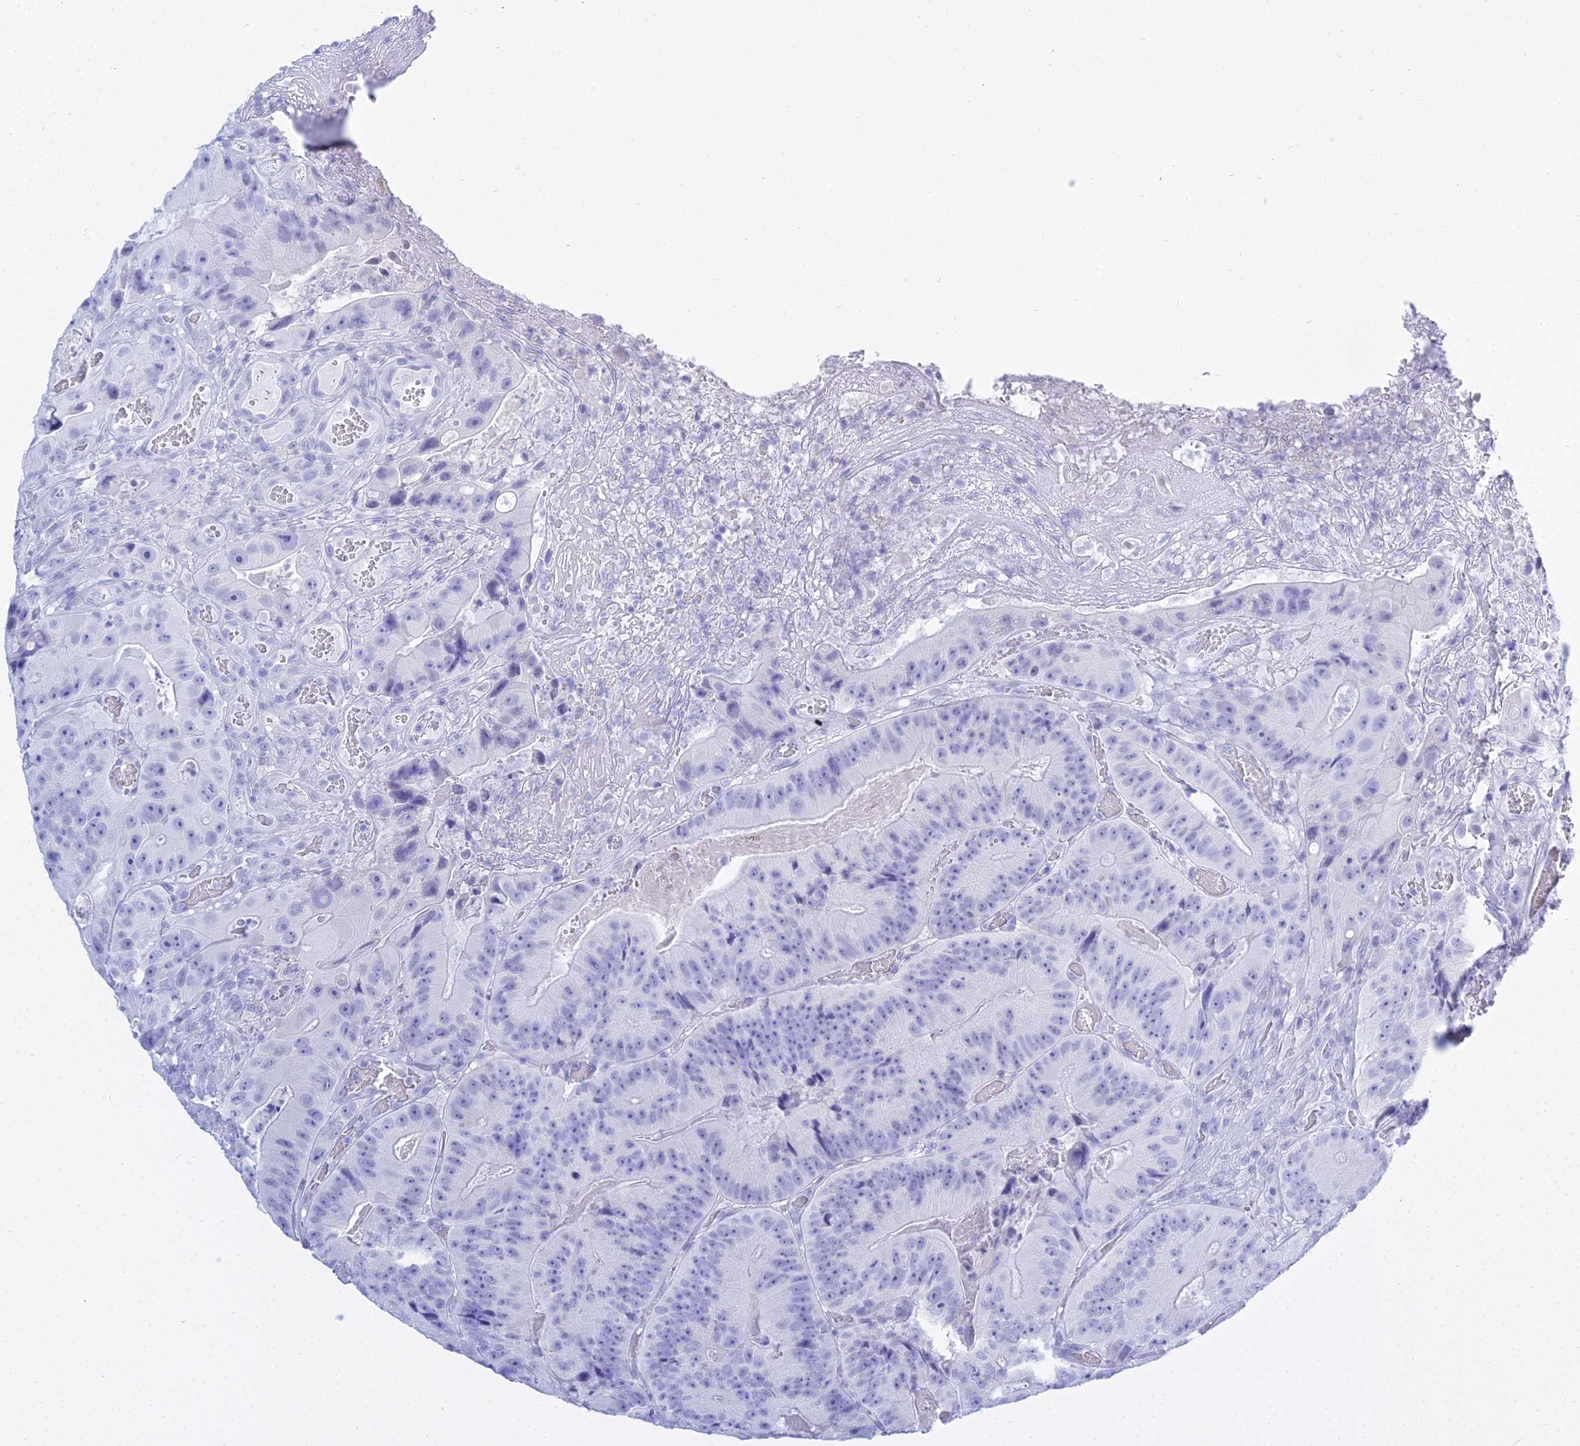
{"staining": {"intensity": "negative", "quantity": "none", "location": "none"}, "tissue": "colorectal cancer", "cell_type": "Tumor cells", "image_type": "cancer", "snomed": [{"axis": "morphology", "description": "Adenocarcinoma, NOS"}, {"axis": "topography", "description": "Colon"}], "caption": "The photomicrograph exhibits no significant expression in tumor cells of colorectal cancer (adenocarcinoma). (Immunohistochemistry (ihc), brightfield microscopy, high magnification).", "gene": "PATE4", "patient": {"sex": "female", "age": 86}}